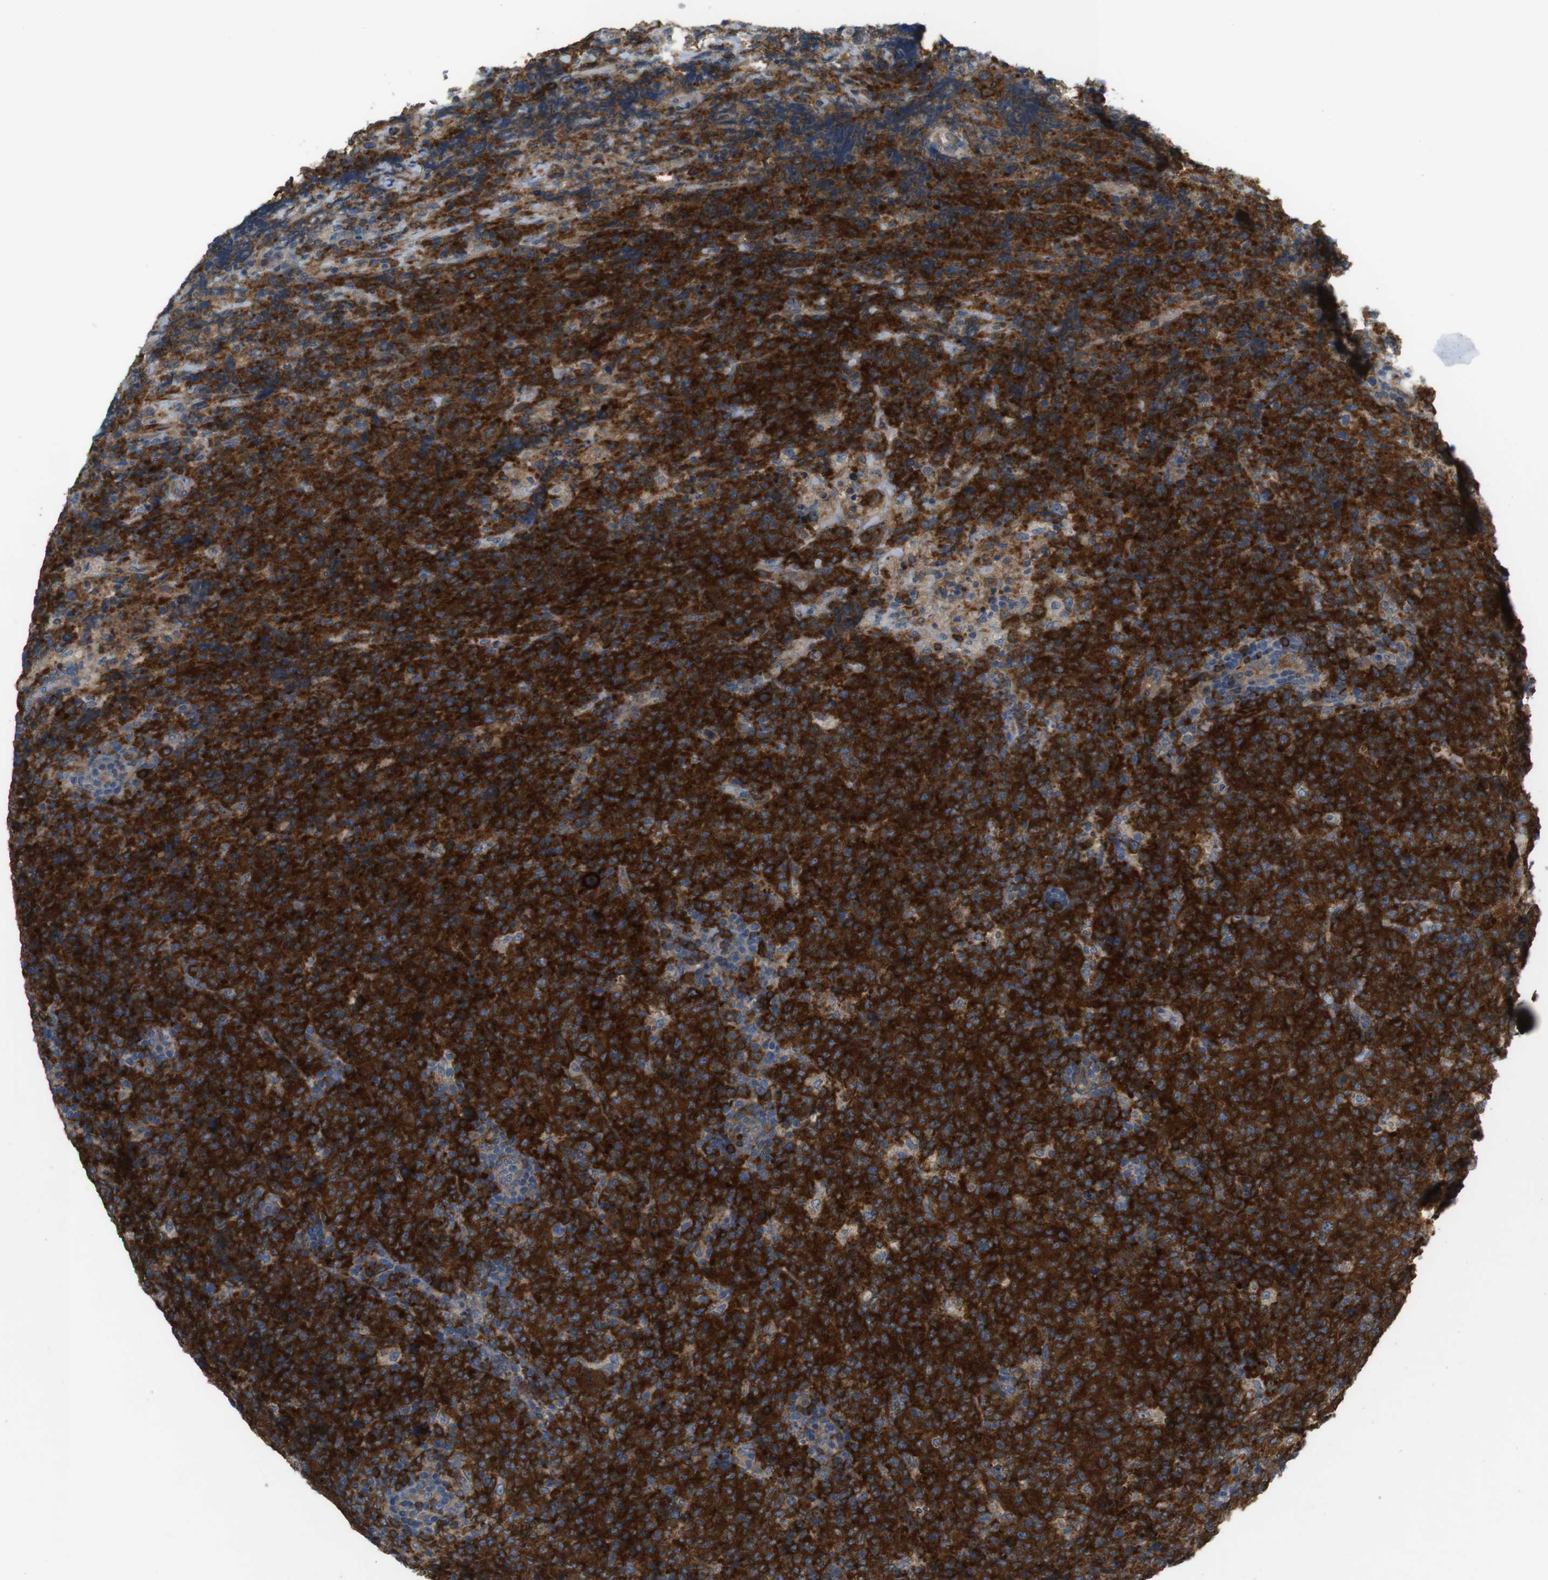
{"staining": {"intensity": "strong", "quantity": ">75%", "location": "cytoplasmic/membranous"}, "tissue": "lymphoma", "cell_type": "Tumor cells", "image_type": "cancer", "snomed": [{"axis": "morphology", "description": "Malignant lymphoma, non-Hodgkin's type, High grade"}, {"axis": "topography", "description": "Tonsil"}], "caption": "Immunohistochemical staining of human lymphoma demonstrates strong cytoplasmic/membranous protein expression in about >75% of tumor cells. The staining was performed using DAB (3,3'-diaminobenzidine), with brown indicating positive protein expression. Nuclei are stained blue with hematoxylin.", "gene": "ARHGAP24", "patient": {"sex": "female", "age": 36}}